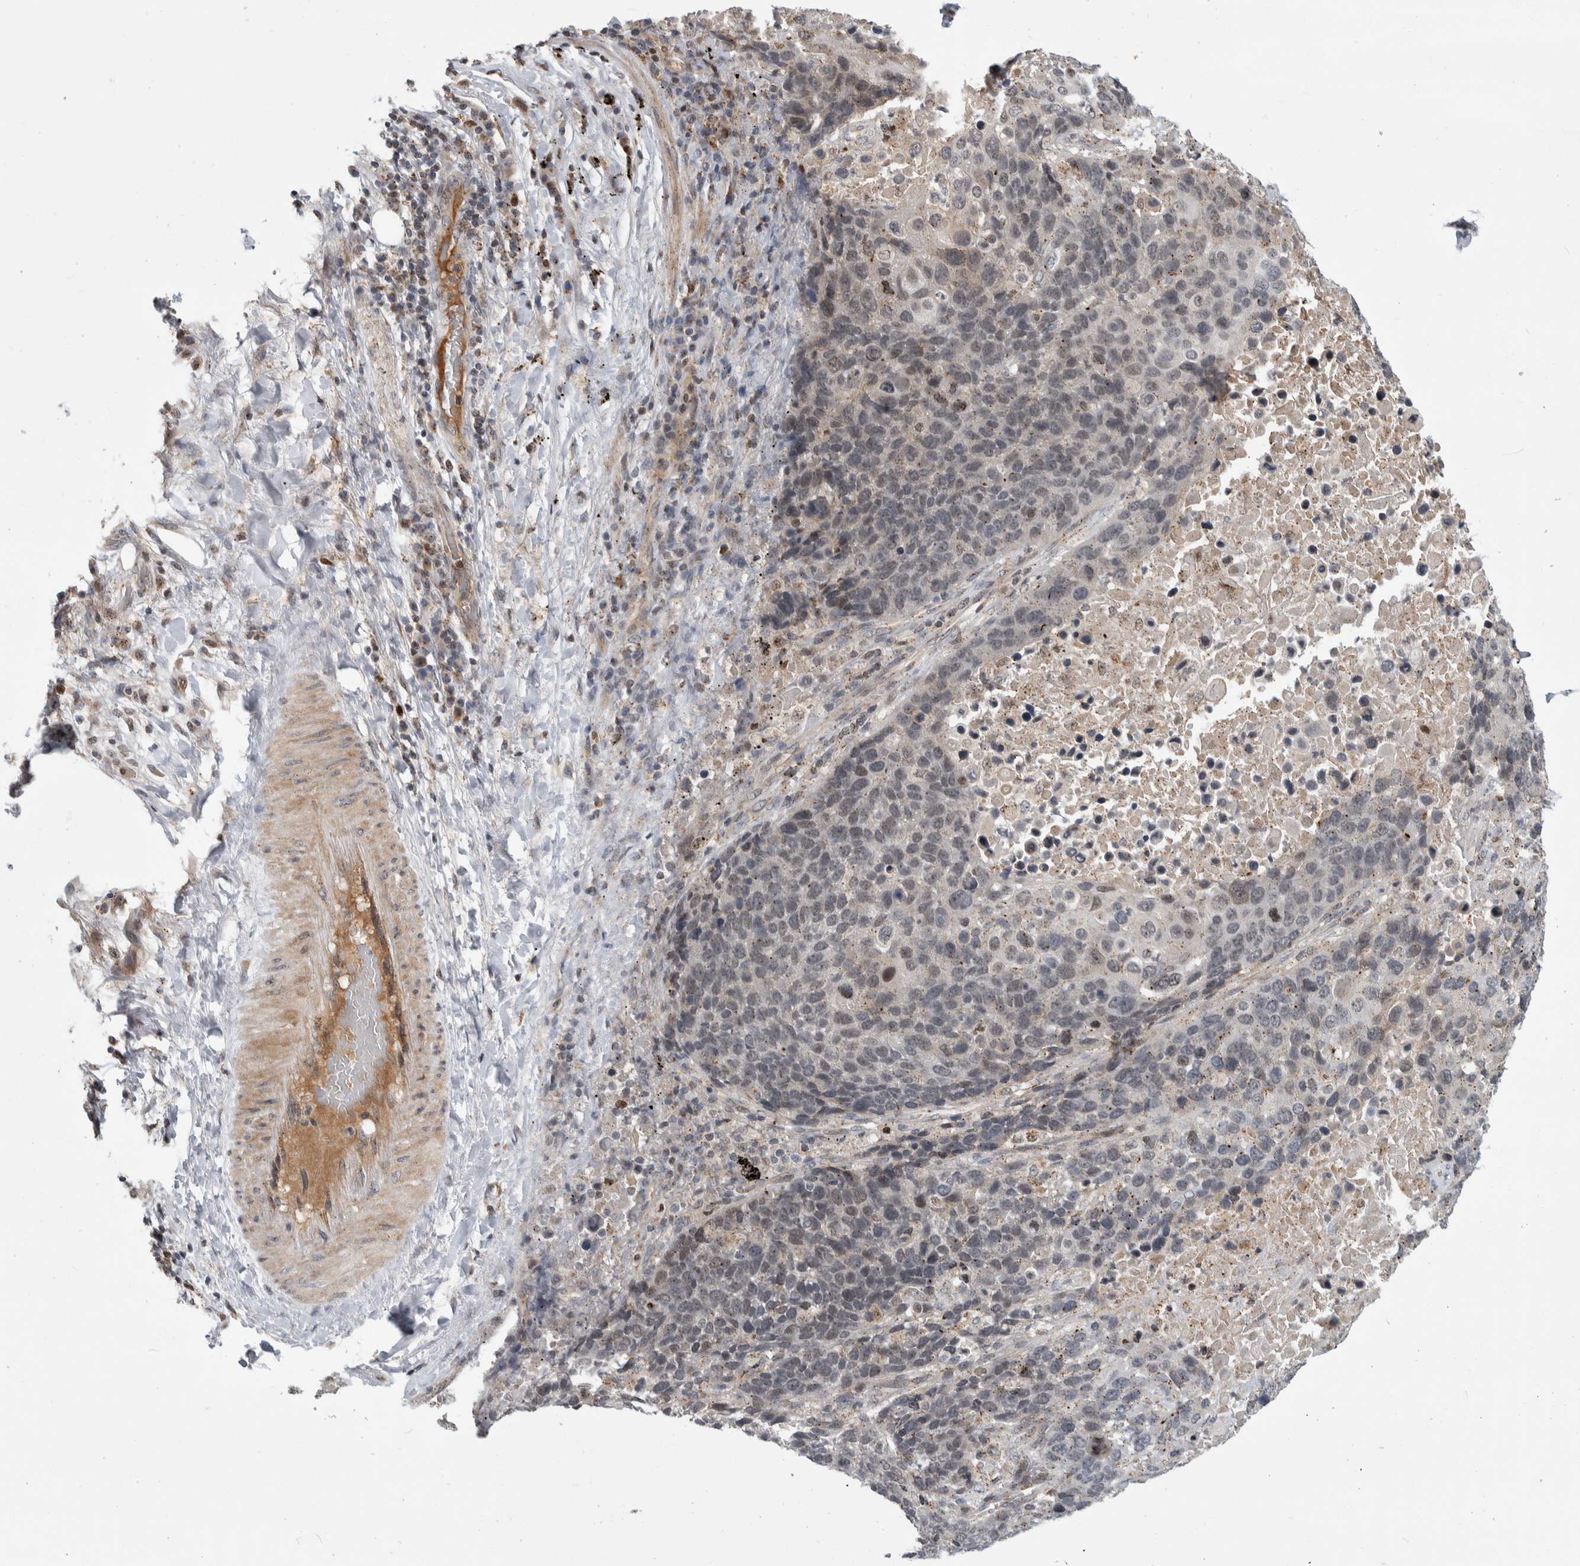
{"staining": {"intensity": "negative", "quantity": "none", "location": "none"}, "tissue": "lung cancer", "cell_type": "Tumor cells", "image_type": "cancer", "snomed": [{"axis": "morphology", "description": "Squamous cell carcinoma, NOS"}, {"axis": "topography", "description": "Lung"}], "caption": "The histopathology image reveals no staining of tumor cells in lung squamous cell carcinoma.", "gene": "MSL1", "patient": {"sex": "male", "age": 66}}